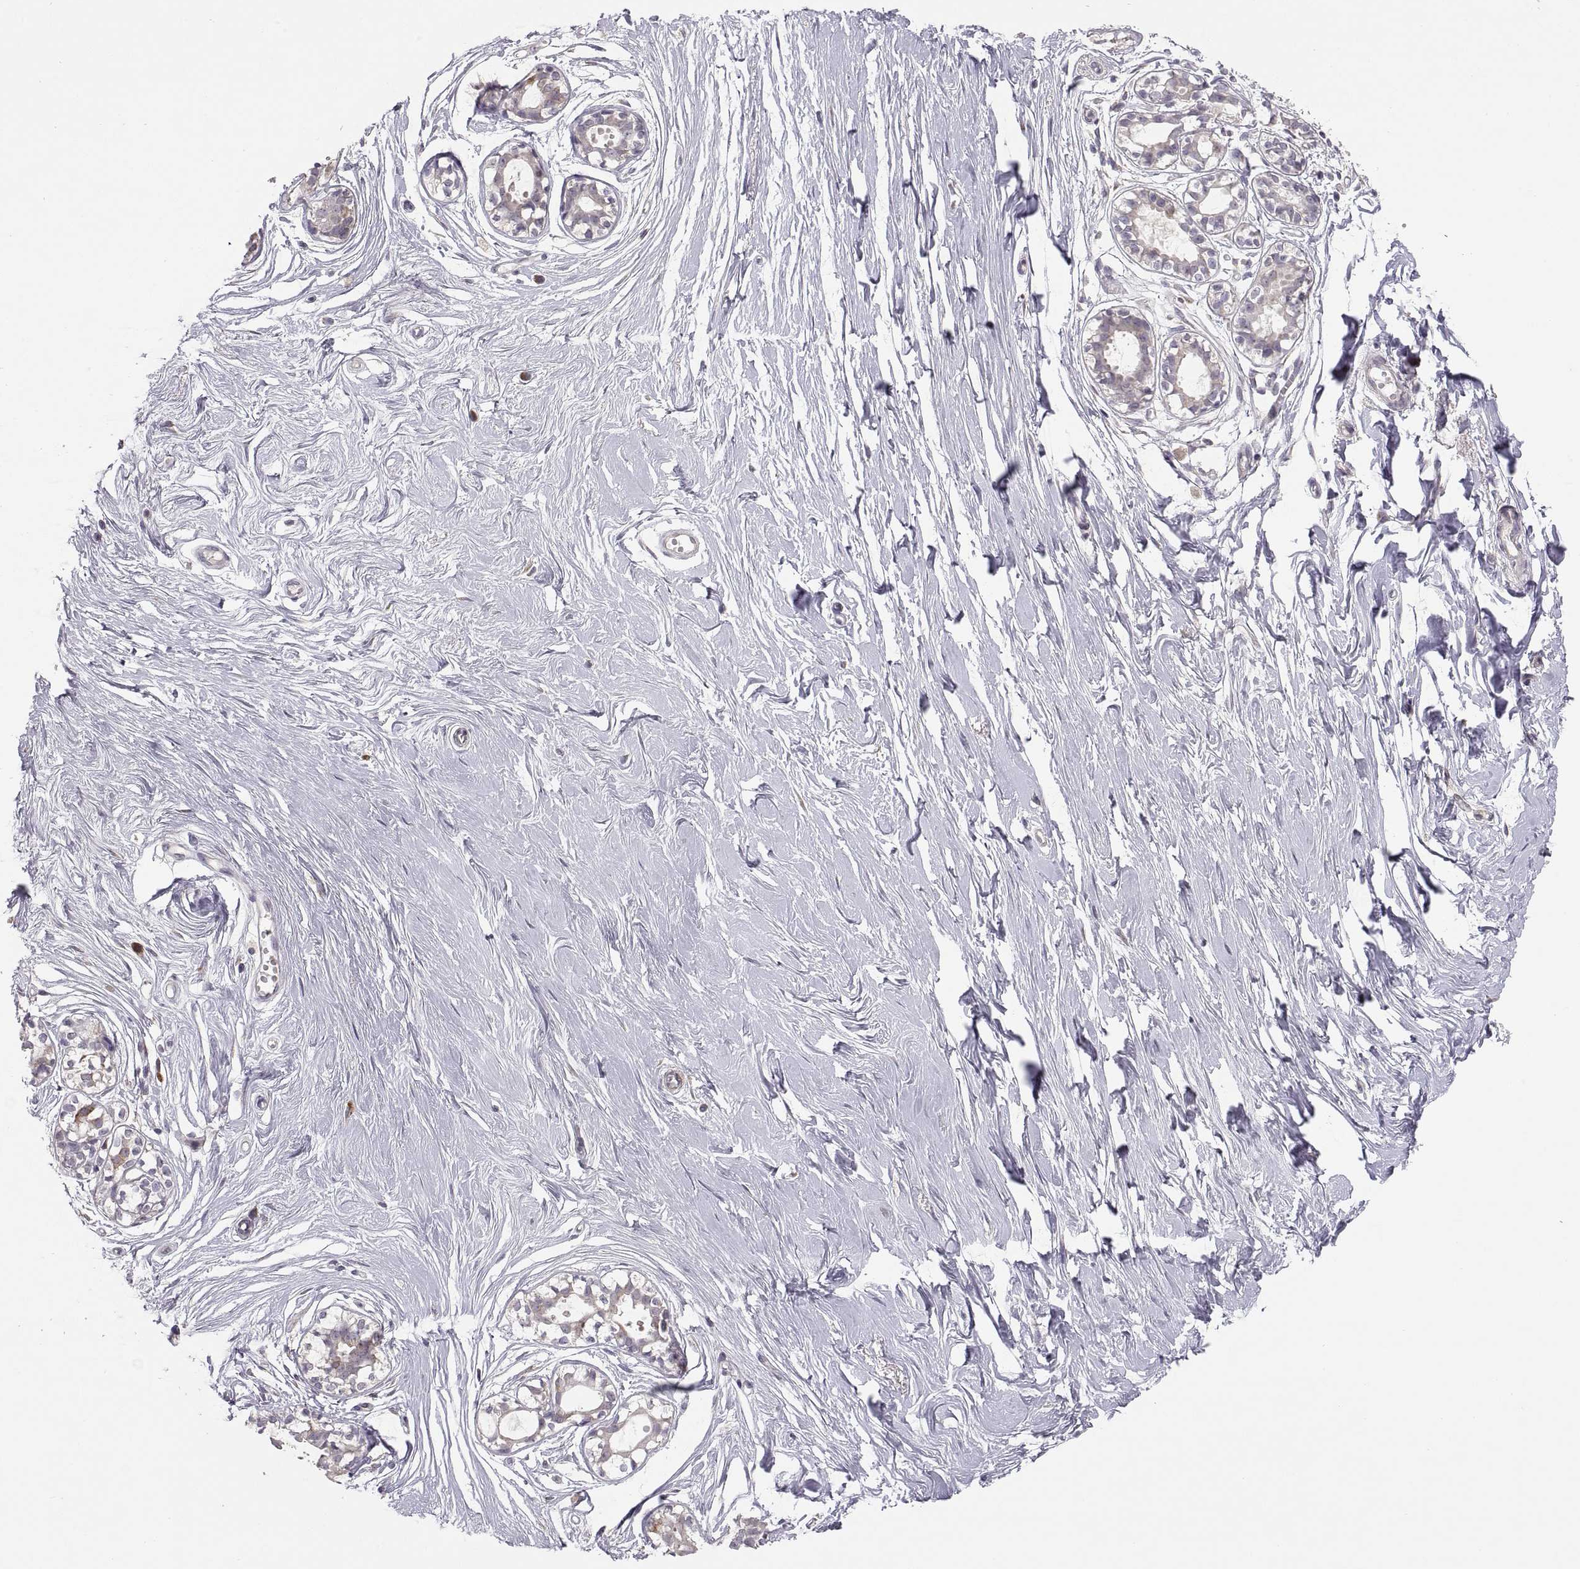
{"staining": {"intensity": "negative", "quantity": "none", "location": "none"}, "tissue": "breast", "cell_type": "Adipocytes", "image_type": "normal", "snomed": [{"axis": "morphology", "description": "Normal tissue, NOS"}, {"axis": "topography", "description": "Breast"}], "caption": "This micrograph is of benign breast stained with immunohistochemistry to label a protein in brown with the nuclei are counter-stained blue. There is no staining in adipocytes.", "gene": "HMGCR", "patient": {"sex": "female", "age": 49}}